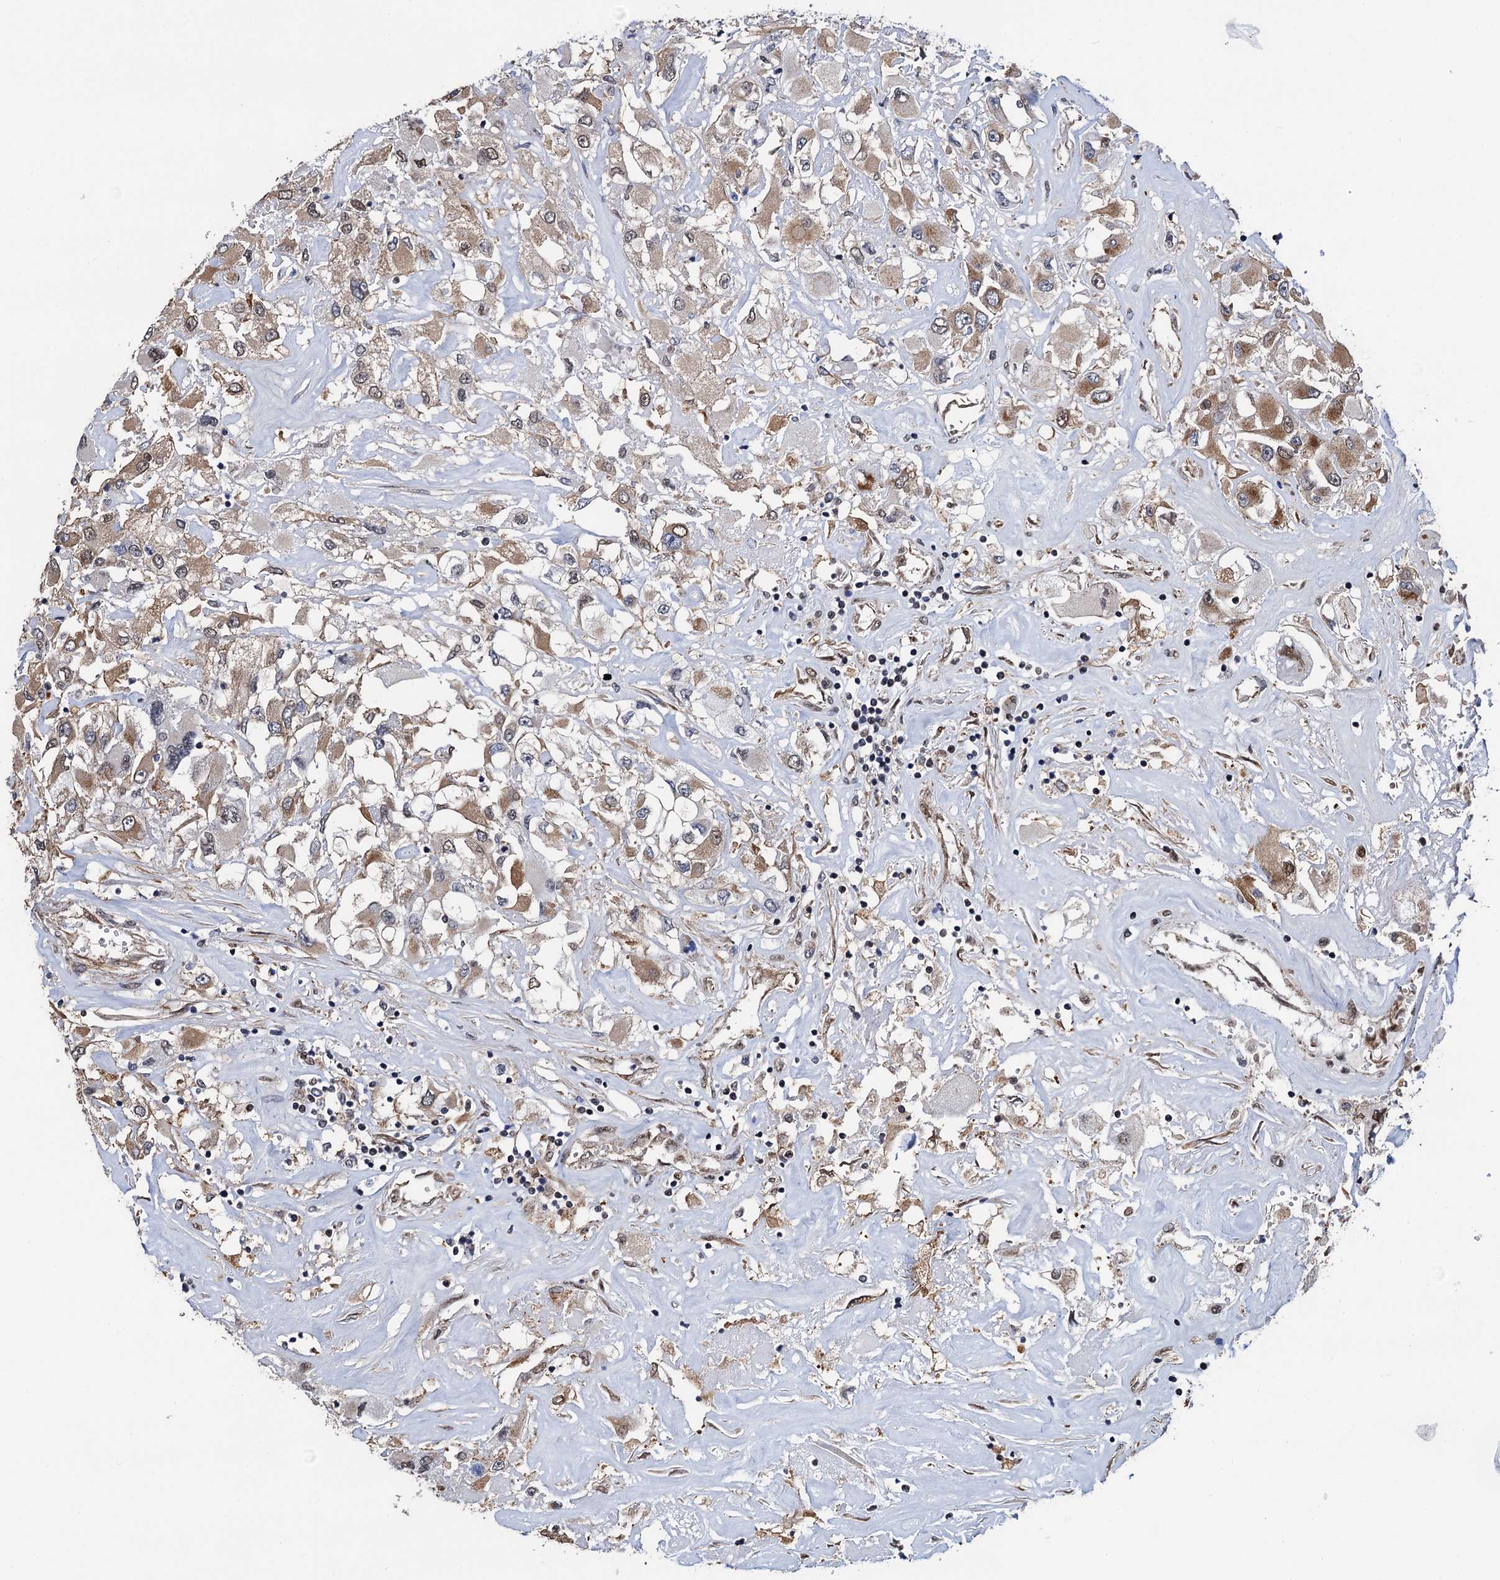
{"staining": {"intensity": "weak", "quantity": ">75%", "location": "cytoplasmic/membranous"}, "tissue": "renal cancer", "cell_type": "Tumor cells", "image_type": "cancer", "snomed": [{"axis": "morphology", "description": "Adenocarcinoma, NOS"}, {"axis": "topography", "description": "Kidney"}], "caption": "IHC image of neoplastic tissue: renal cancer stained using immunohistochemistry (IHC) displays low levels of weak protein expression localized specifically in the cytoplasmic/membranous of tumor cells, appearing as a cytoplasmic/membranous brown color.", "gene": "PTCD3", "patient": {"sex": "female", "age": 52}}